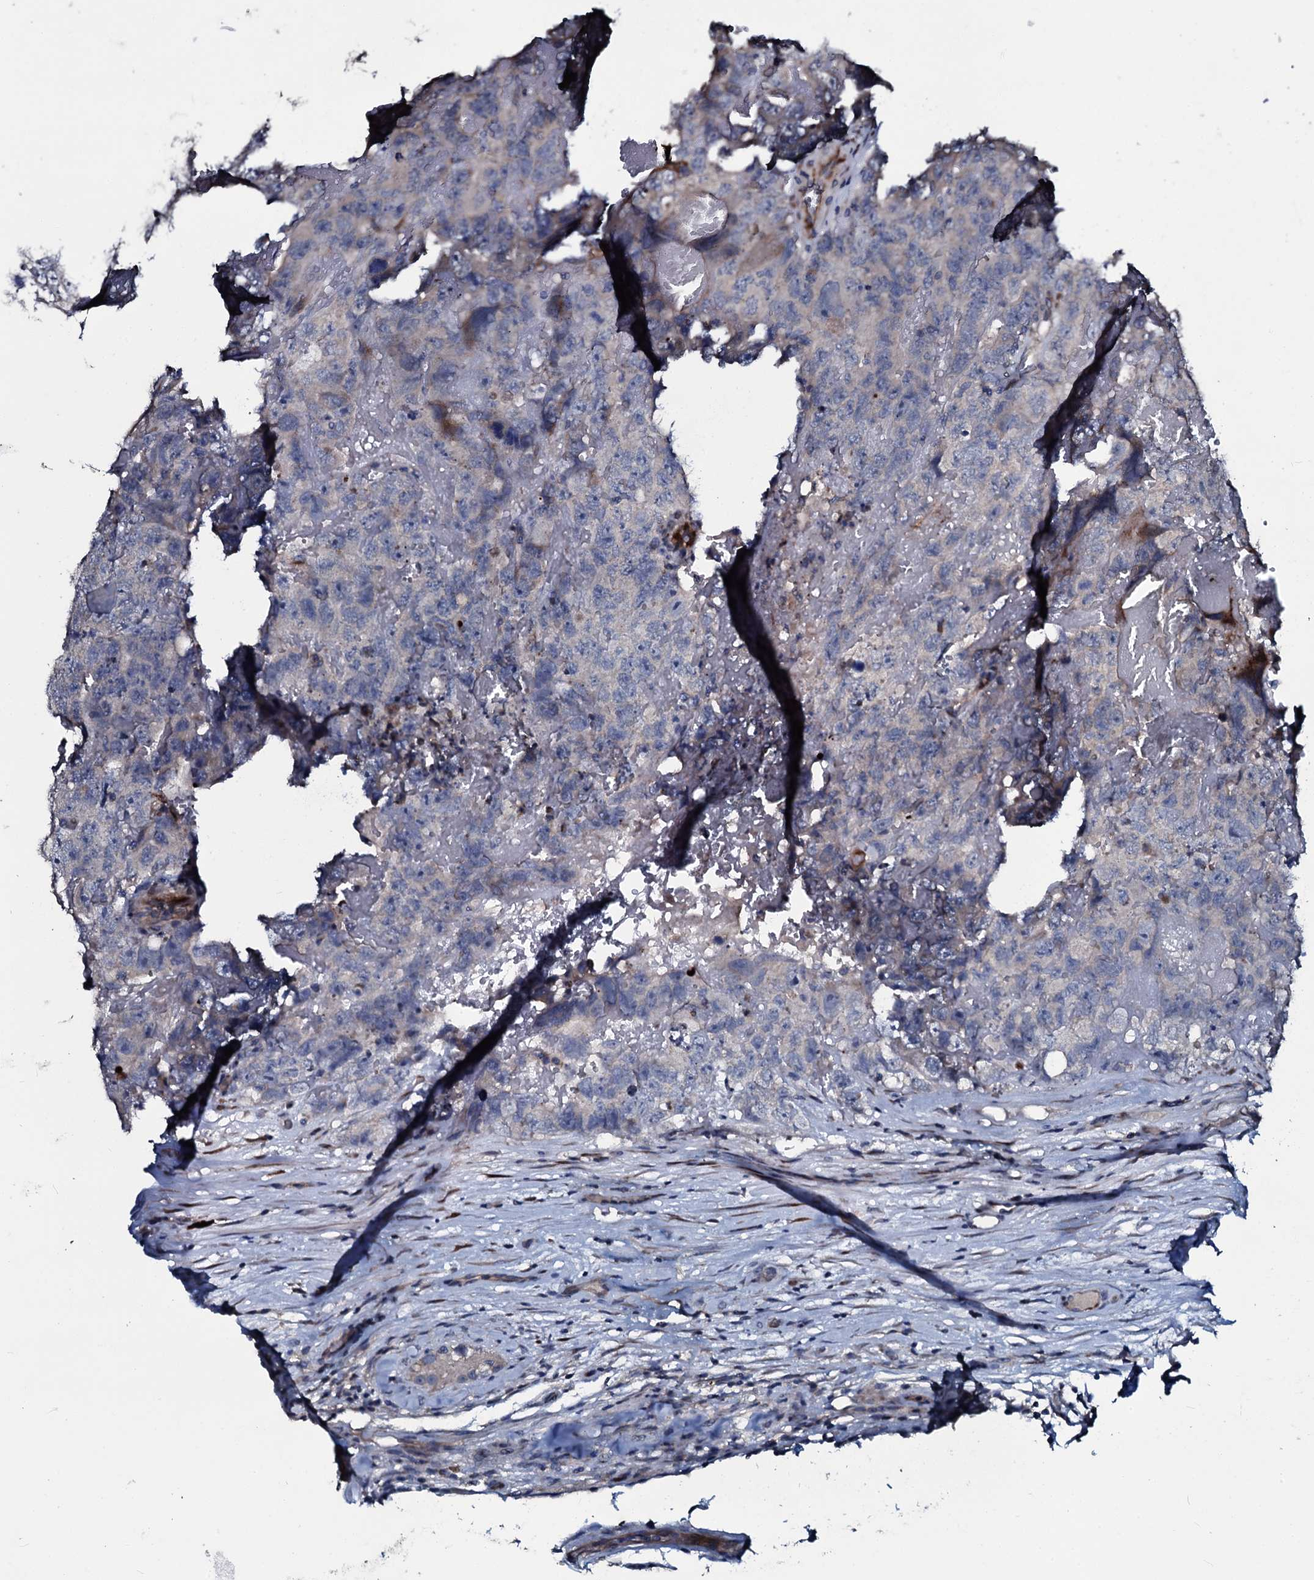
{"staining": {"intensity": "negative", "quantity": "none", "location": "none"}, "tissue": "testis cancer", "cell_type": "Tumor cells", "image_type": "cancer", "snomed": [{"axis": "morphology", "description": "Carcinoma, Embryonal, NOS"}, {"axis": "topography", "description": "Testis"}], "caption": "Protein analysis of testis embryonal carcinoma exhibits no significant expression in tumor cells.", "gene": "IL12B", "patient": {"sex": "male", "age": 45}}